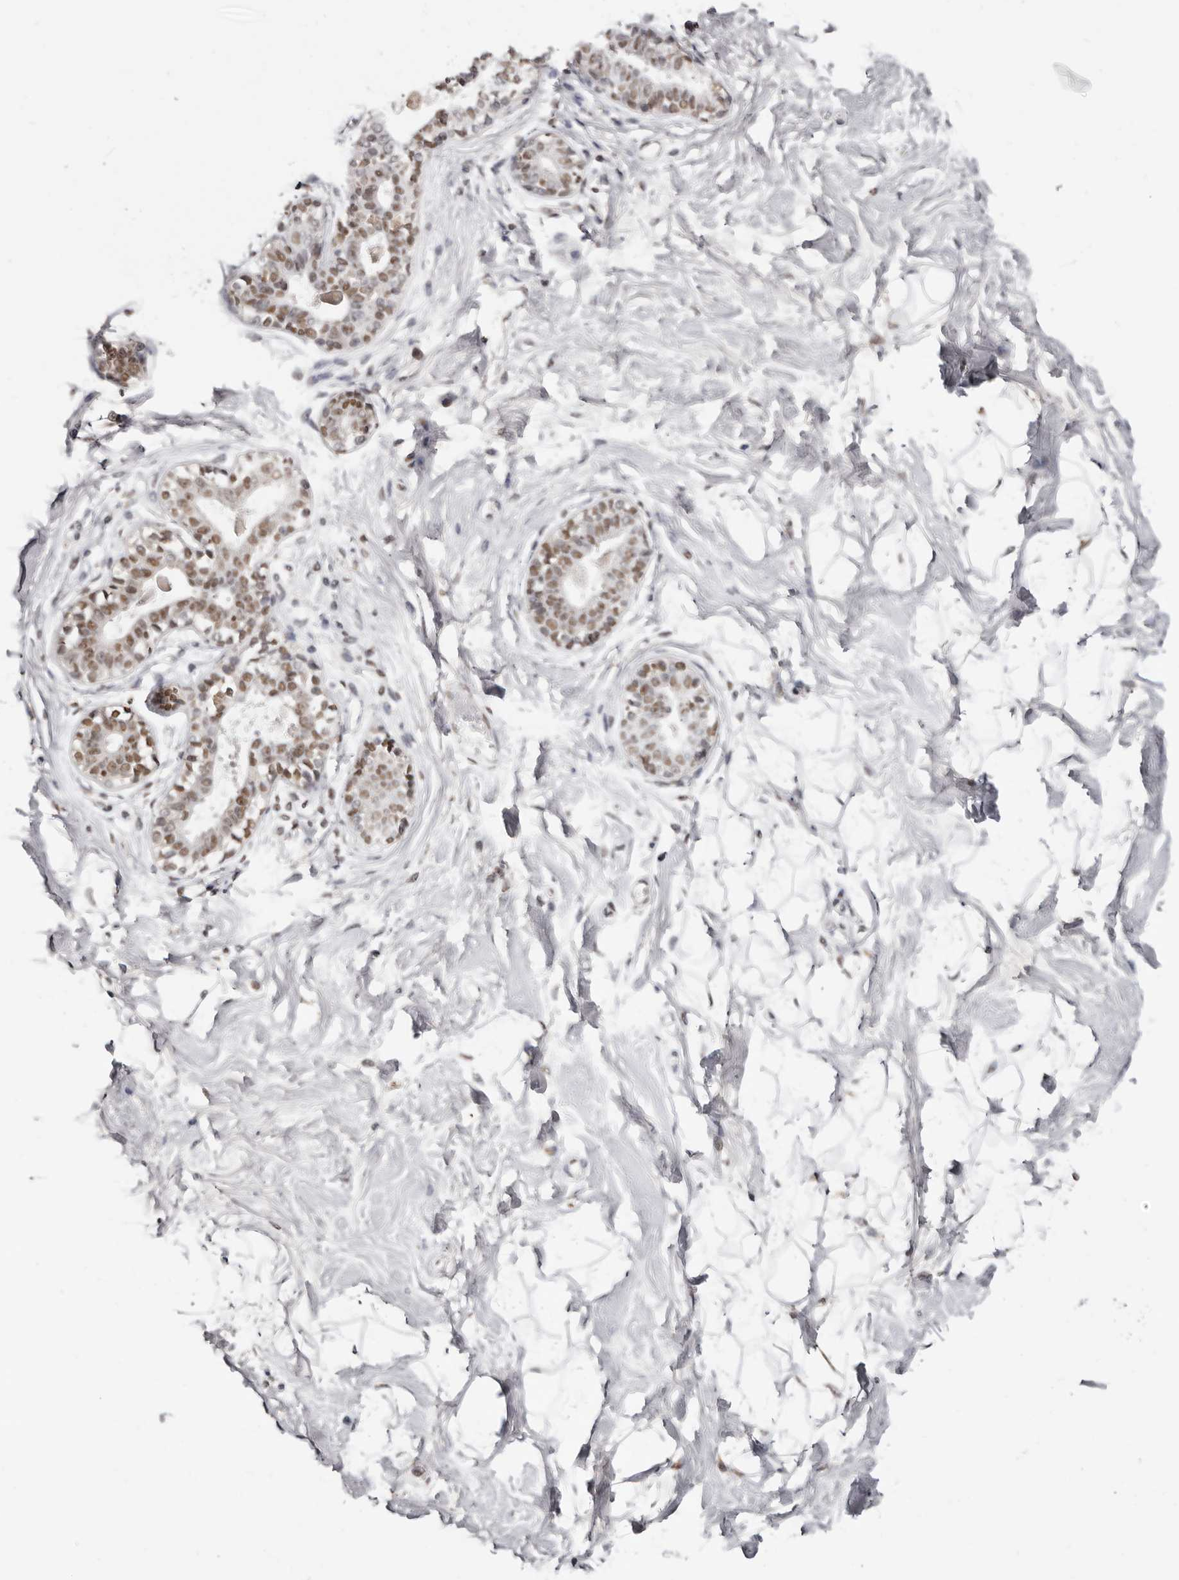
{"staining": {"intensity": "weak", "quantity": ">75%", "location": "nuclear"}, "tissue": "breast", "cell_type": "Adipocytes", "image_type": "normal", "snomed": [{"axis": "morphology", "description": "Normal tissue, NOS"}, {"axis": "topography", "description": "Breast"}], "caption": "Breast stained for a protein exhibits weak nuclear positivity in adipocytes. Using DAB (brown) and hematoxylin (blue) stains, captured at high magnification using brightfield microscopy.", "gene": "SCAF4", "patient": {"sex": "female", "age": 45}}